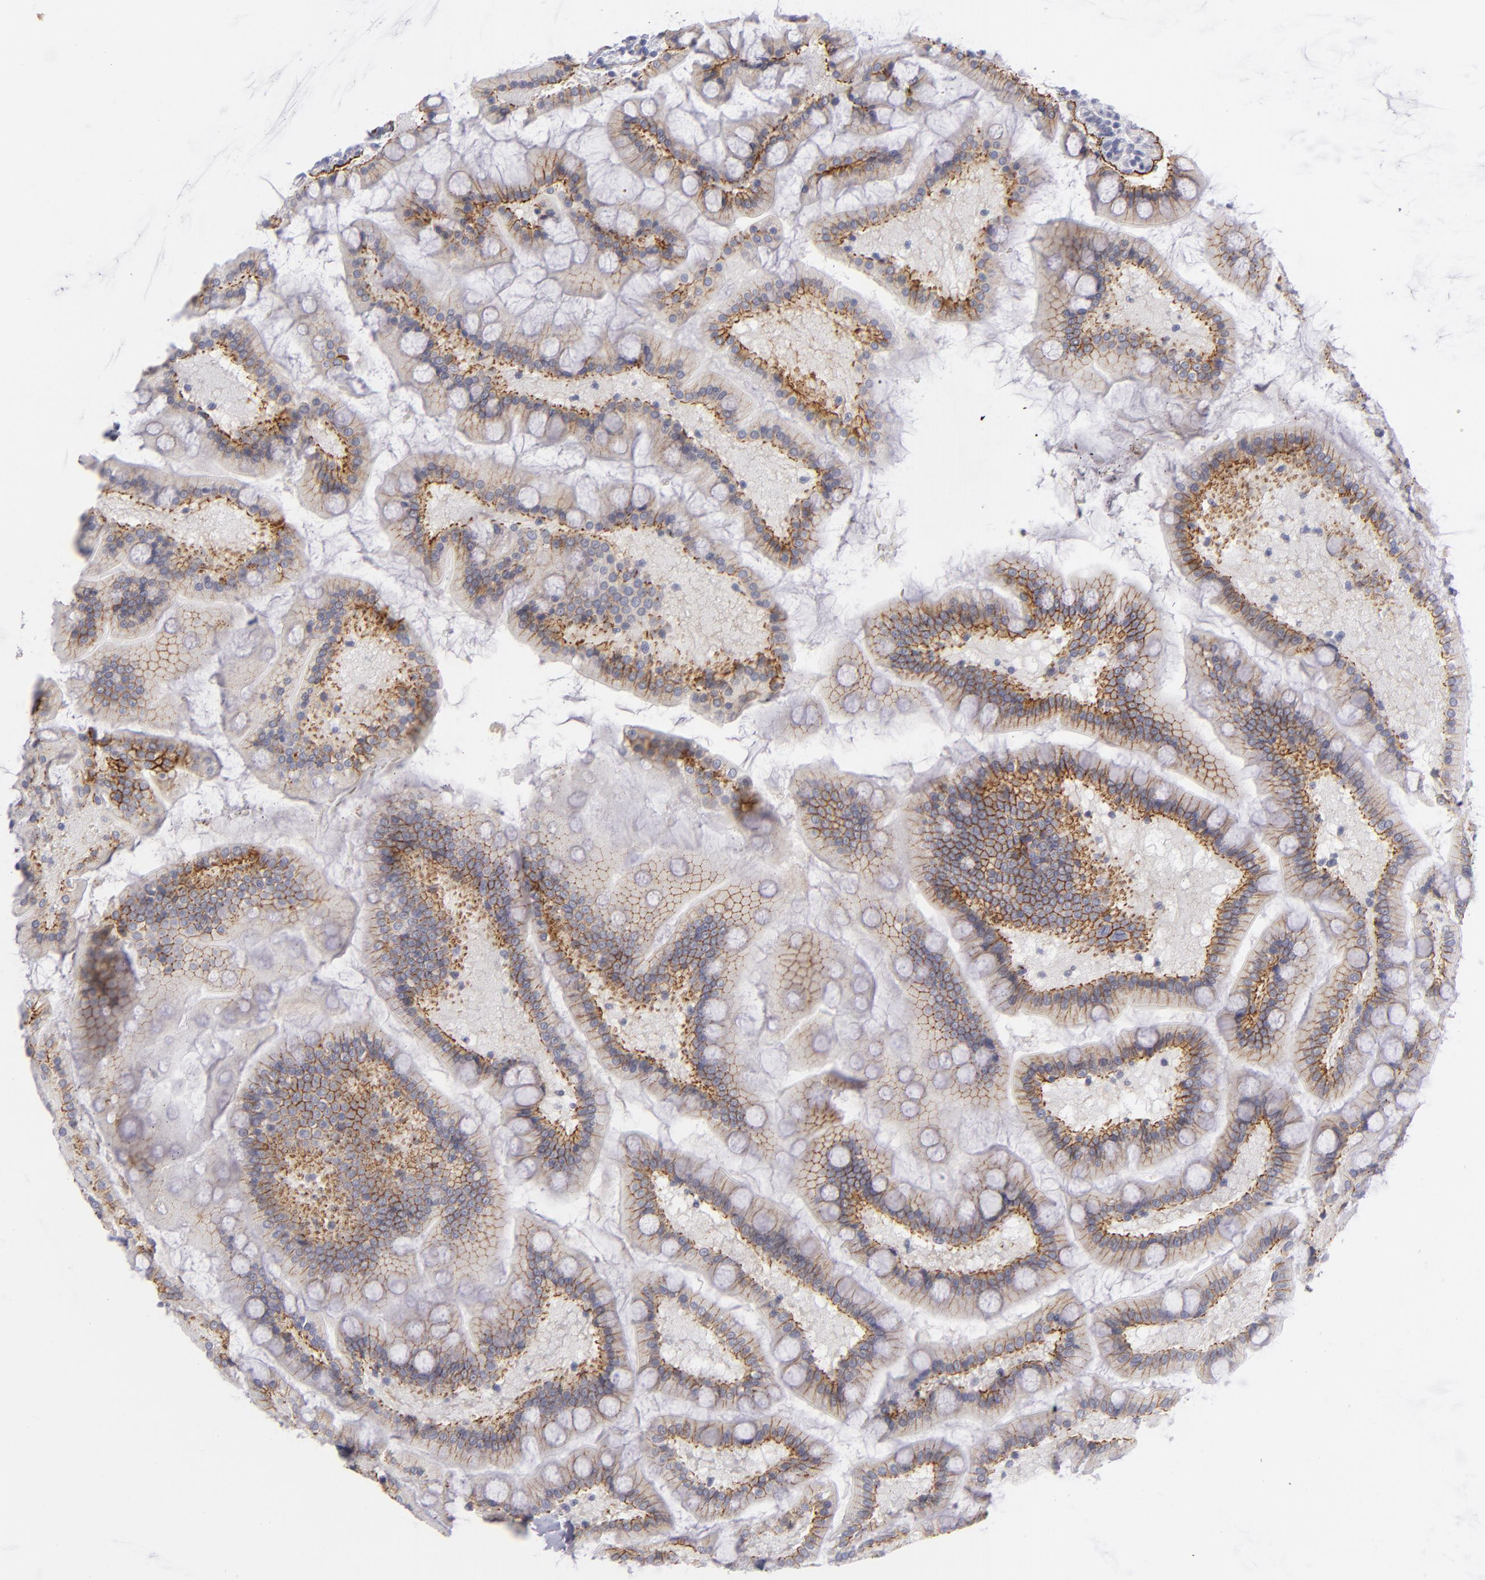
{"staining": {"intensity": "moderate", "quantity": ">75%", "location": "cytoplasmic/membranous"}, "tissue": "small intestine", "cell_type": "Glandular cells", "image_type": "normal", "snomed": [{"axis": "morphology", "description": "Normal tissue, NOS"}, {"axis": "topography", "description": "Small intestine"}], "caption": "Protein positivity by immunohistochemistry exhibits moderate cytoplasmic/membranous positivity in about >75% of glandular cells in normal small intestine. The protein is stained brown, and the nuclei are stained in blue (DAB IHC with brightfield microscopy, high magnification).", "gene": "ITGB4", "patient": {"sex": "male", "age": 41}}